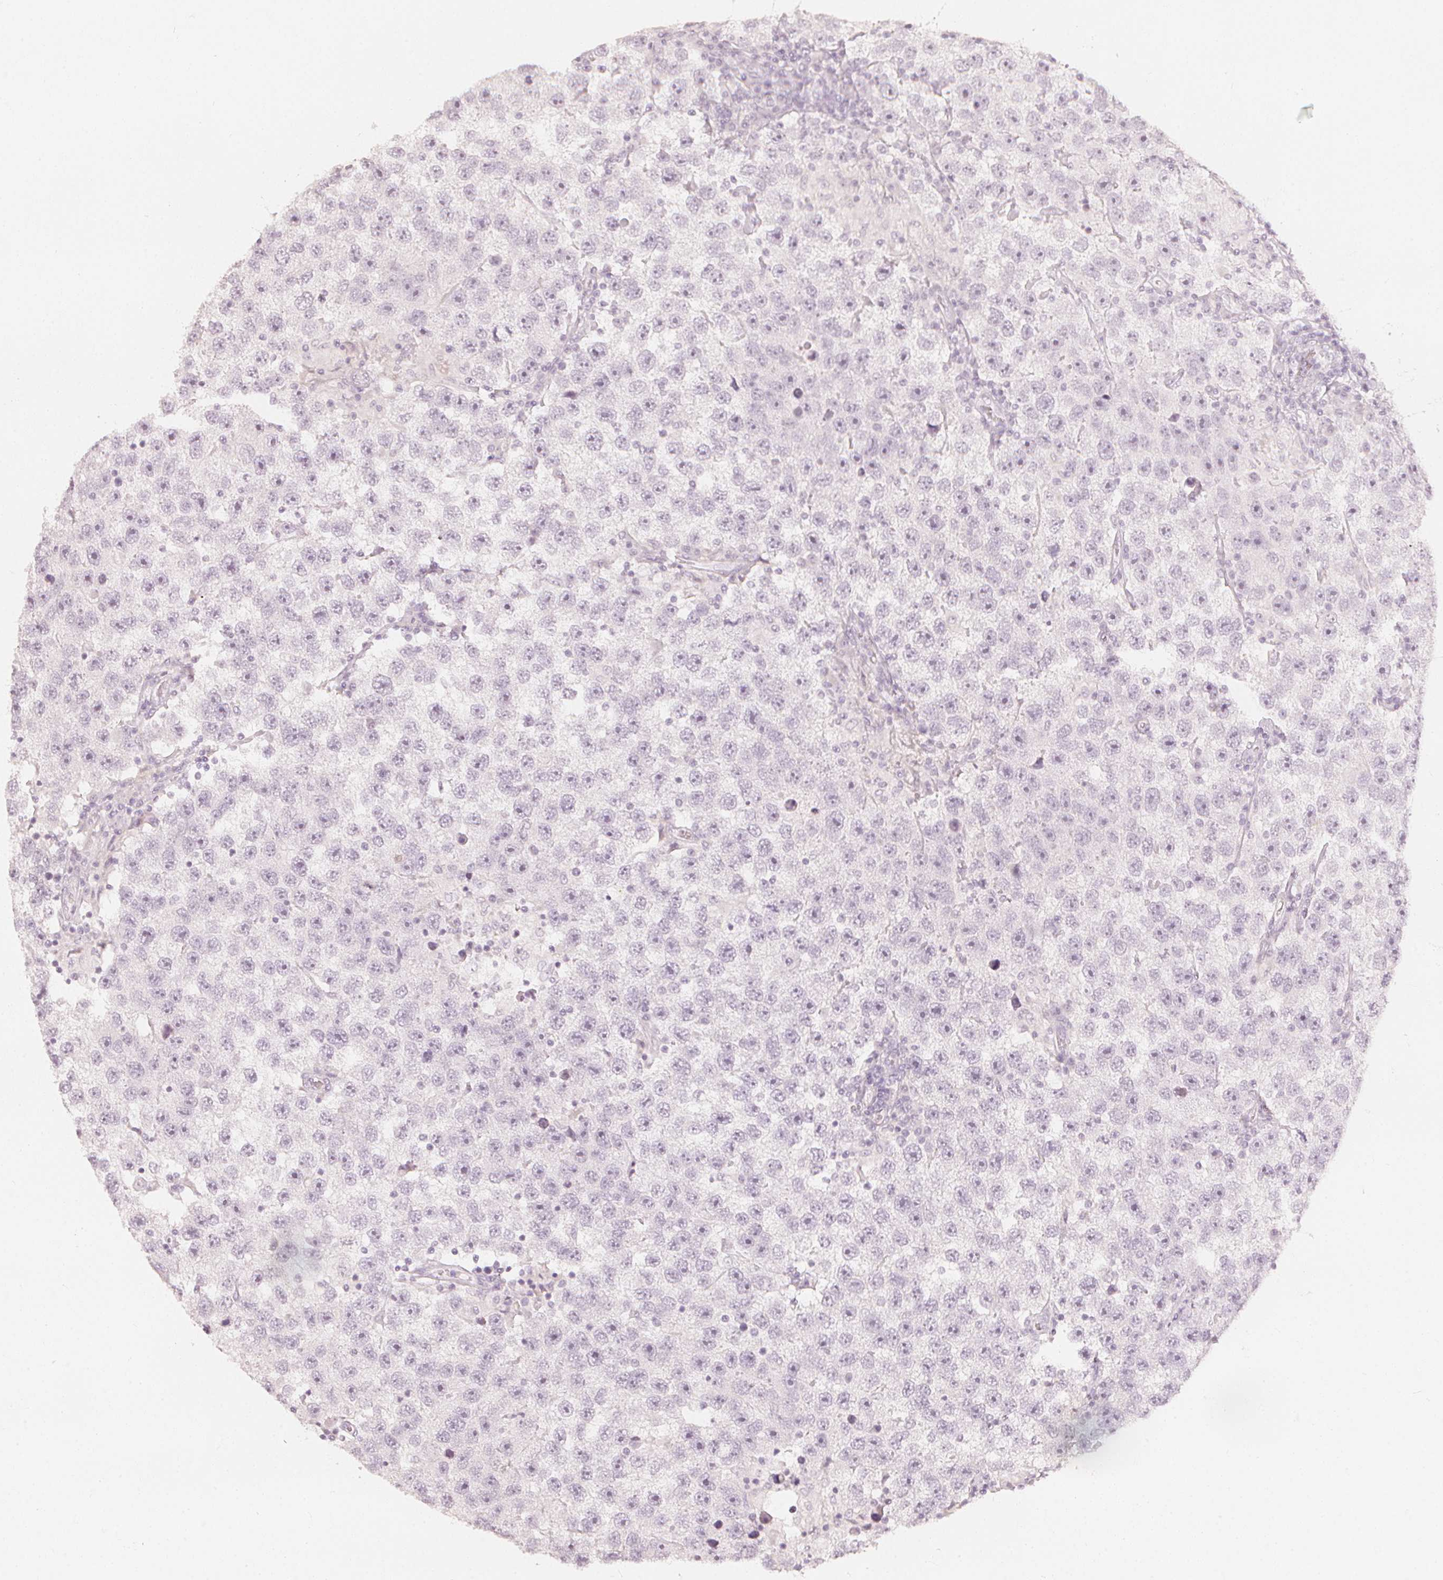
{"staining": {"intensity": "negative", "quantity": "none", "location": "none"}, "tissue": "testis cancer", "cell_type": "Tumor cells", "image_type": "cancer", "snomed": [{"axis": "morphology", "description": "Seminoma, NOS"}, {"axis": "topography", "description": "Testis"}], "caption": "IHC image of neoplastic tissue: testis cancer (seminoma) stained with DAB shows no significant protein staining in tumor cells. Brightfield microscopy of immunohistochemistry (IHC) stained with DAB (3,3'-diaminobenzidine) (brown) and hematoxylin (blue), captured at high magnification.", "gene": "CALB1", "patient": {"sex": "male", "age": 26}}